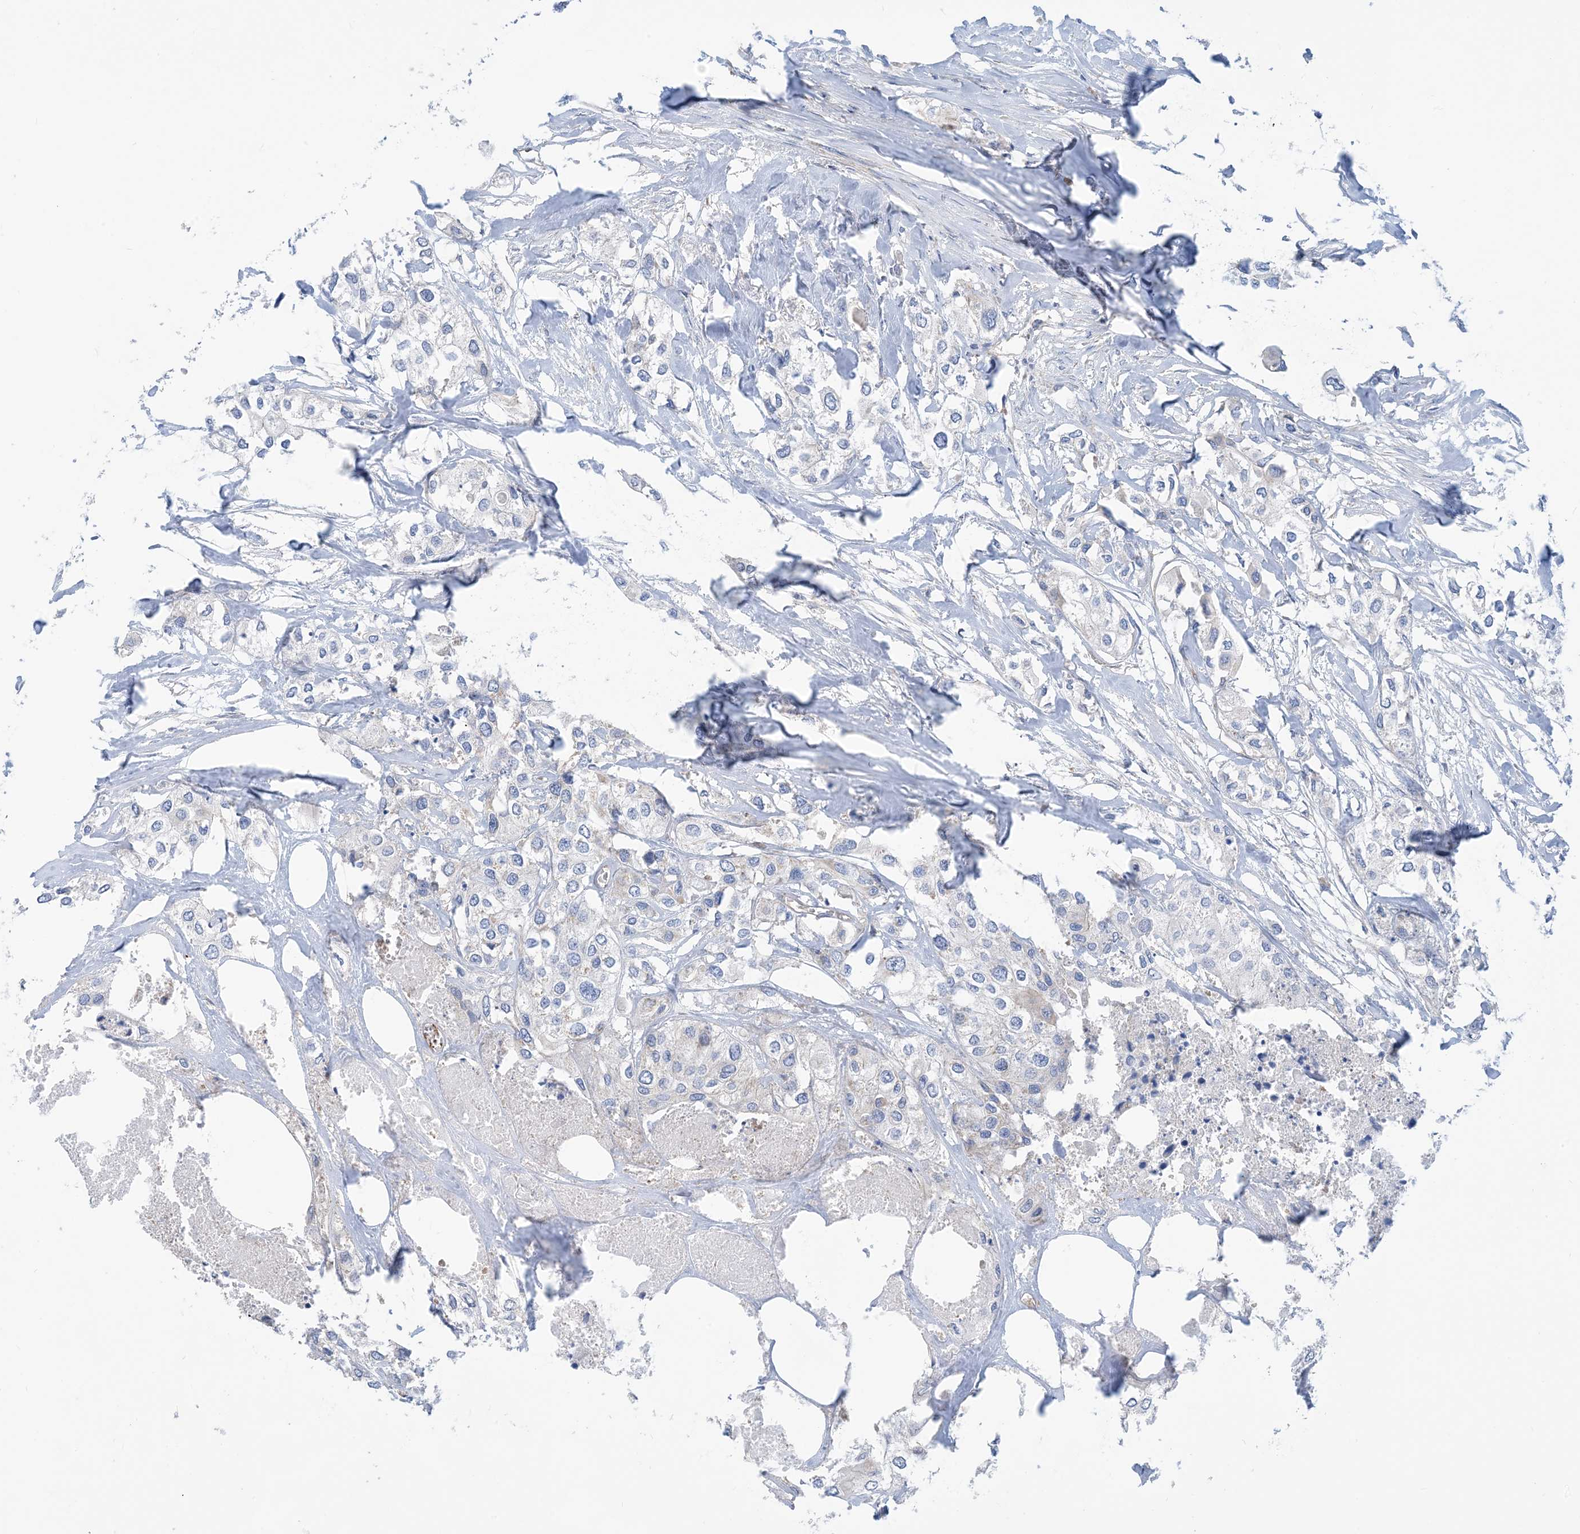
{"staining": {"intensity": "negative", "quantity": "none", "location": "none"}, "tissue": "urothelial cancer", "cell_type": "Tumor cells", "image_type": "cancer", "snomed": [{"axis": "morphology", "description": "Urothelial carcinoma, High grade"}, {"axis": "topography", "description": "Urinary bladder"}], "caption": "Immunohistochemistry (IHC) of urothelial cancer demonstrates no positivity in tumor cells. (Brightfield microscopy of DAB immunohistochemistry (IHC) at high magnification).", "gene": "PHOSPHO2", "patient": {"sex": "male", "age": 64}}